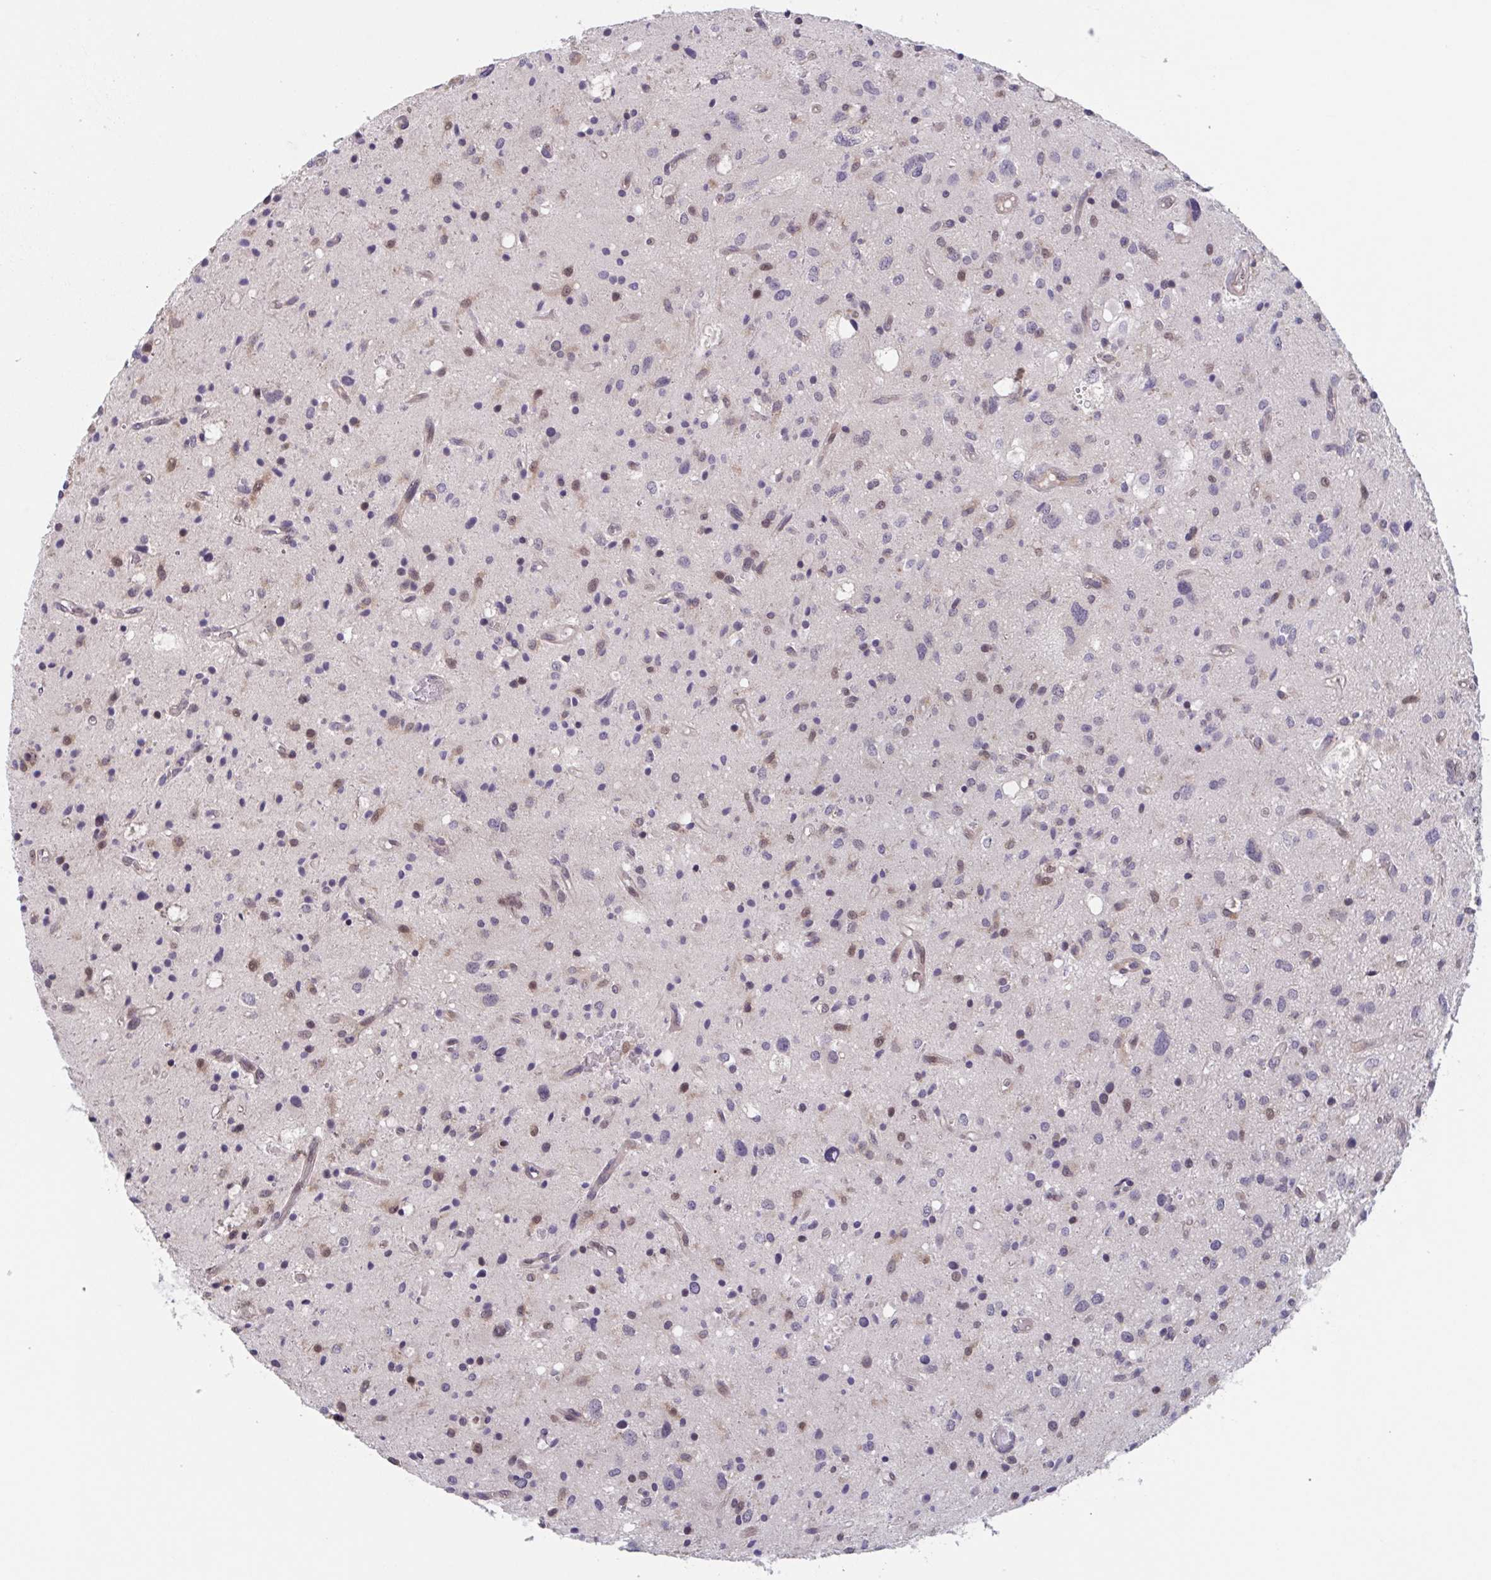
{"staining": {"intensity": "negative", "quantity": "none", "location": "none"}, "tissue": "glioma", "cell_type": "Tumor cells", "image_type": "cancer", "snomed": [{"axis": "morphology", "description": "Glioma, malignant, Low grade"}, {"axis": "topography", "description": "Brain"}], "caption": "A high-resolution histopathology image shows immunohistochemistry (IHC) staining of glioma, which shows no significant positivity in tumor cells.", "gene": "RIOK1", "patient": {"sex": "female", "age": 58}}